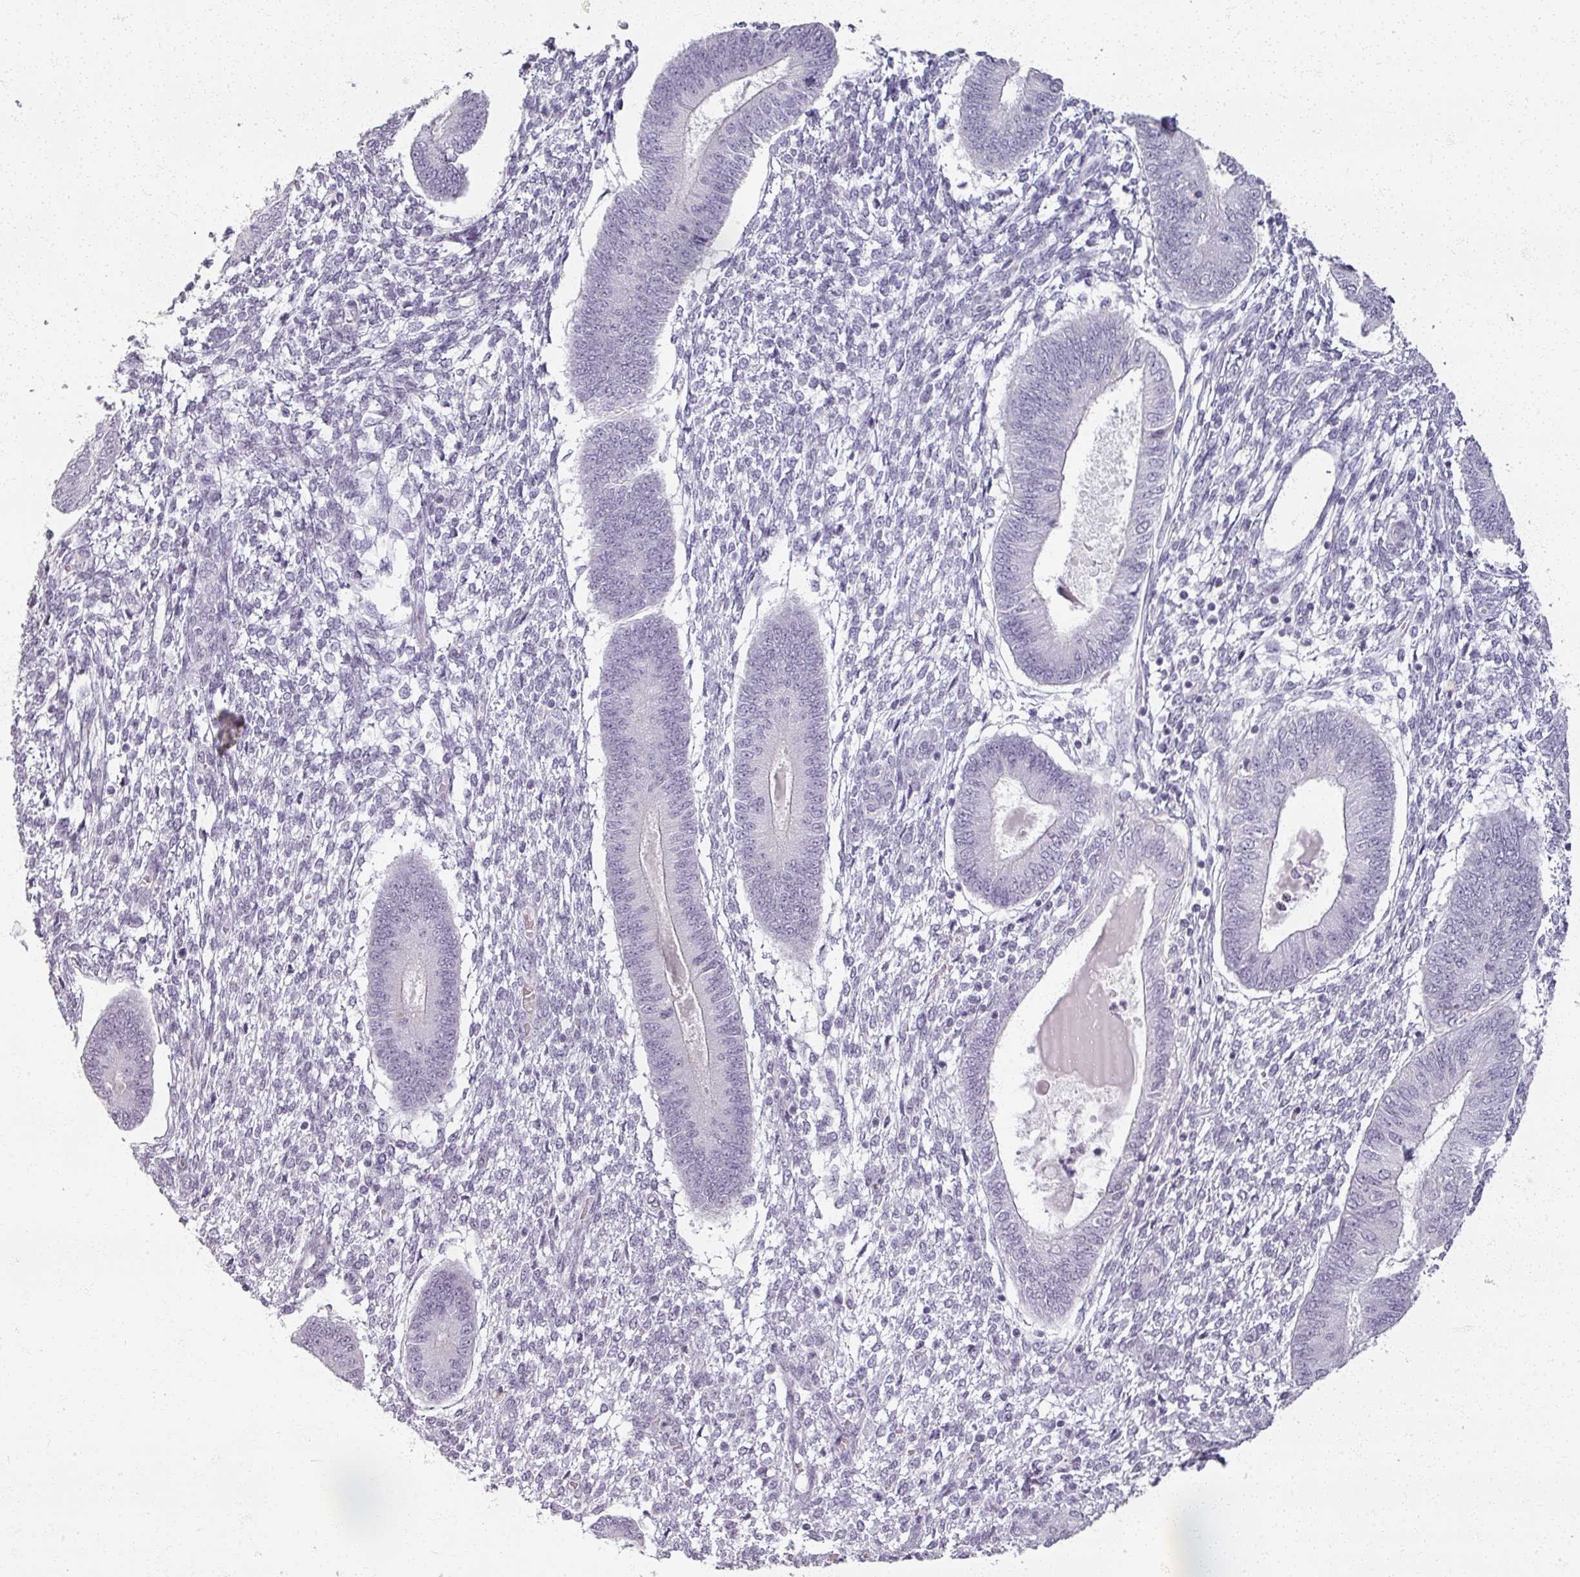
{"staining": {"intensity": "negative", "quantity": "none", "location": "none"}, "tissue": "endometrium", "cell_type": "Cells in endometrial stroma", "image_type": "normal", "snomed": [{"axis": "morphology", "description": "Normal tissue, NOS"}, {"axis": "topography", "description": "Endometrium"}], "caption": "High power microscopy histopathology image of an immunohistochemistry (IHC) histopathology image of unremarkable endometrium, revealing no significant staining in cells in endometrial stroma.", "gene": "RFPL2", "patient": {"sex": "female", "age": 49}}